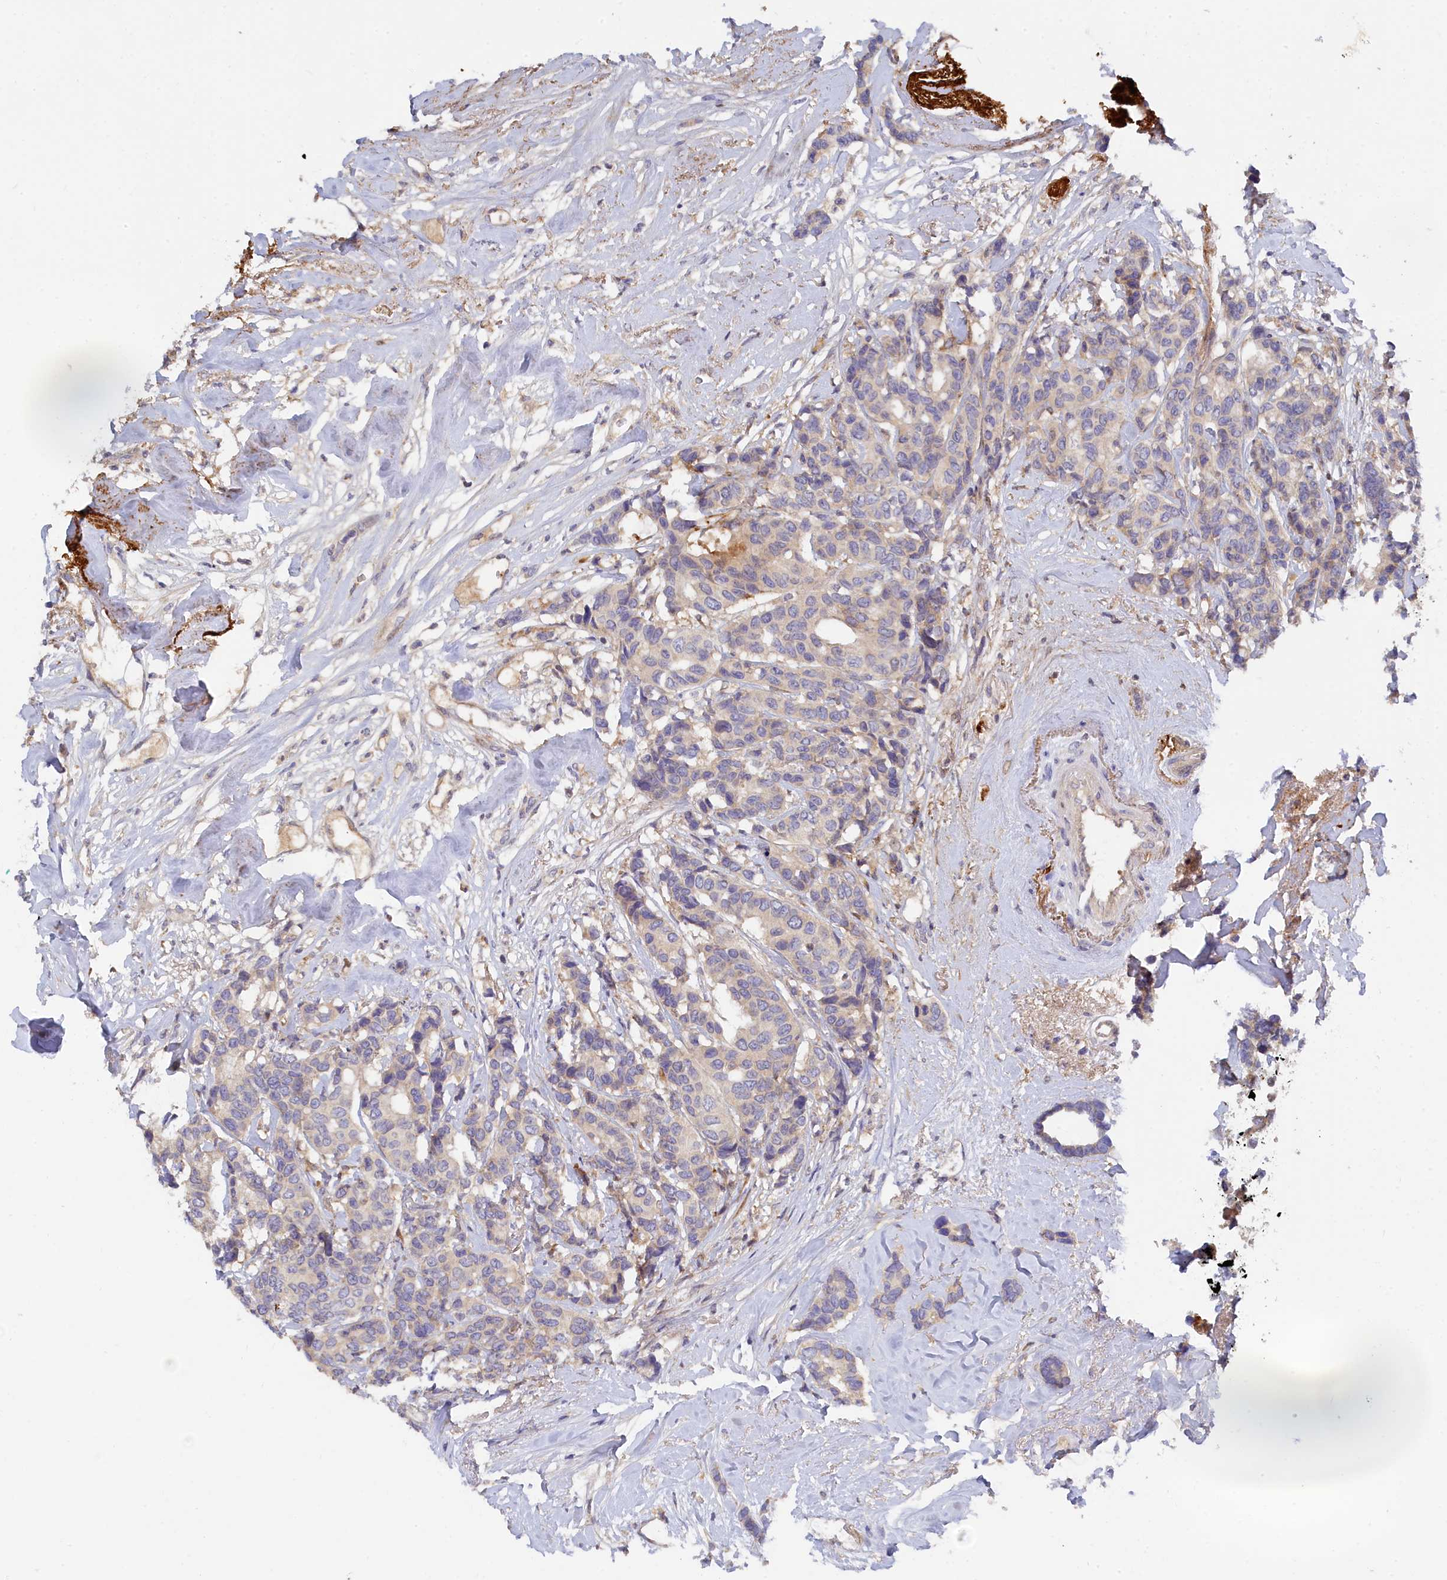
{"staining": {"intensity": "moderate", "quantity": "<25%", "location": "cytoplasmic/membranous"}, "tissue": "breast cancer", "cell_type": "Tumor cells", "image_type": "cancer", "snomed": [{"axis": "morphology", "description": "Duct carcinoma"}, {"axis": "topography", "description": "Breast"}], "caption": "Breast cancer tissue shows moderate cytoplasmic/membranous staining in about <25% of tumor cells", "gene": "SPATA5L1", "patient": {"sex": "female", "age": 87}}